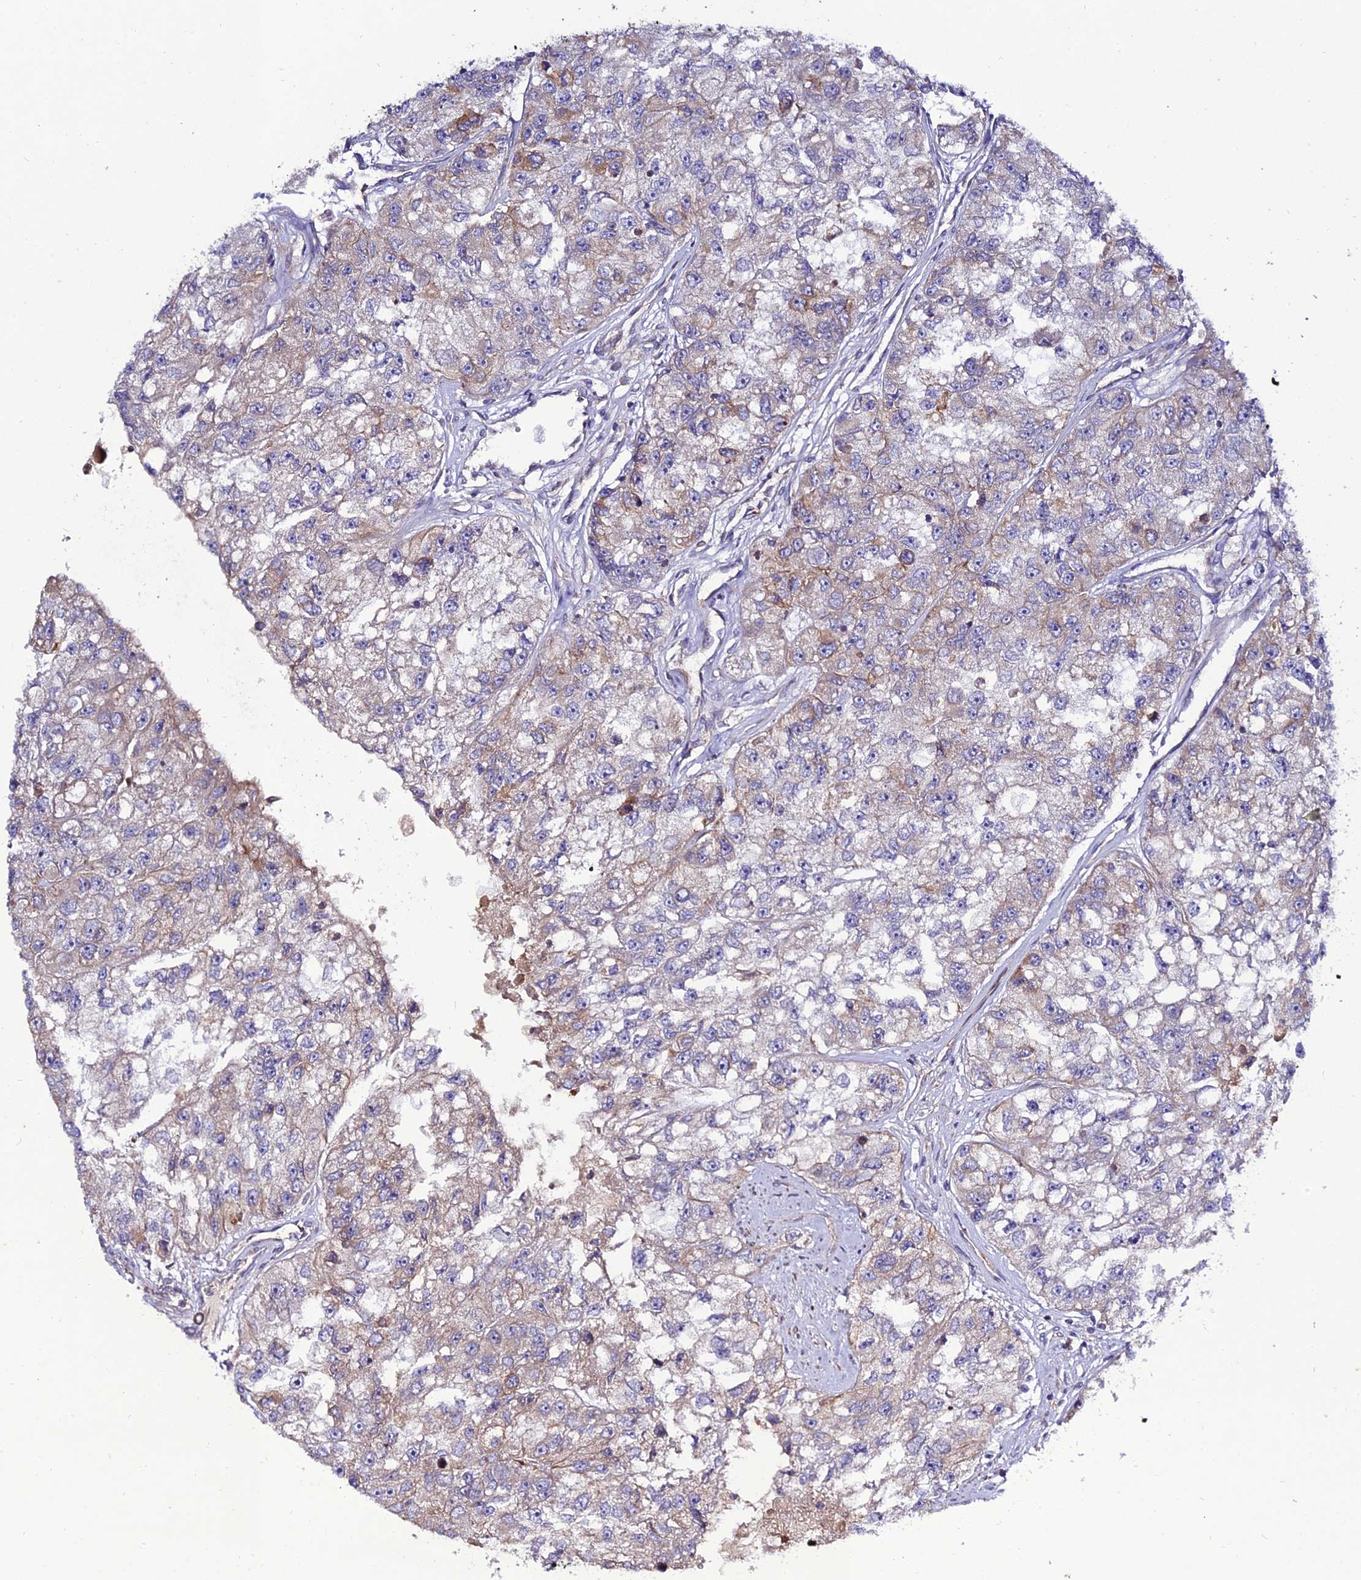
{"staining": {"intensity": "moderate", "quantity": "<25%", "location": "cytoplasmic/membranous"}, "tissue": "renal cancer", "cell_type": "Tumor cells", "image_type": "cancer", "snomed": [{"axis": "morphology", "description": "Adenocarcinoma, NOS"}, {"axis": "topography", "description": "Kidney"}], "caption": "Human adenocarcinoma (renal) stained with a brown dye reveals moderate cytoplasmic/membranous positive expression in about <25% of tumor cells.", "gene": "ARL6IP1", "patient": {"sex": "male", "age": 63}}